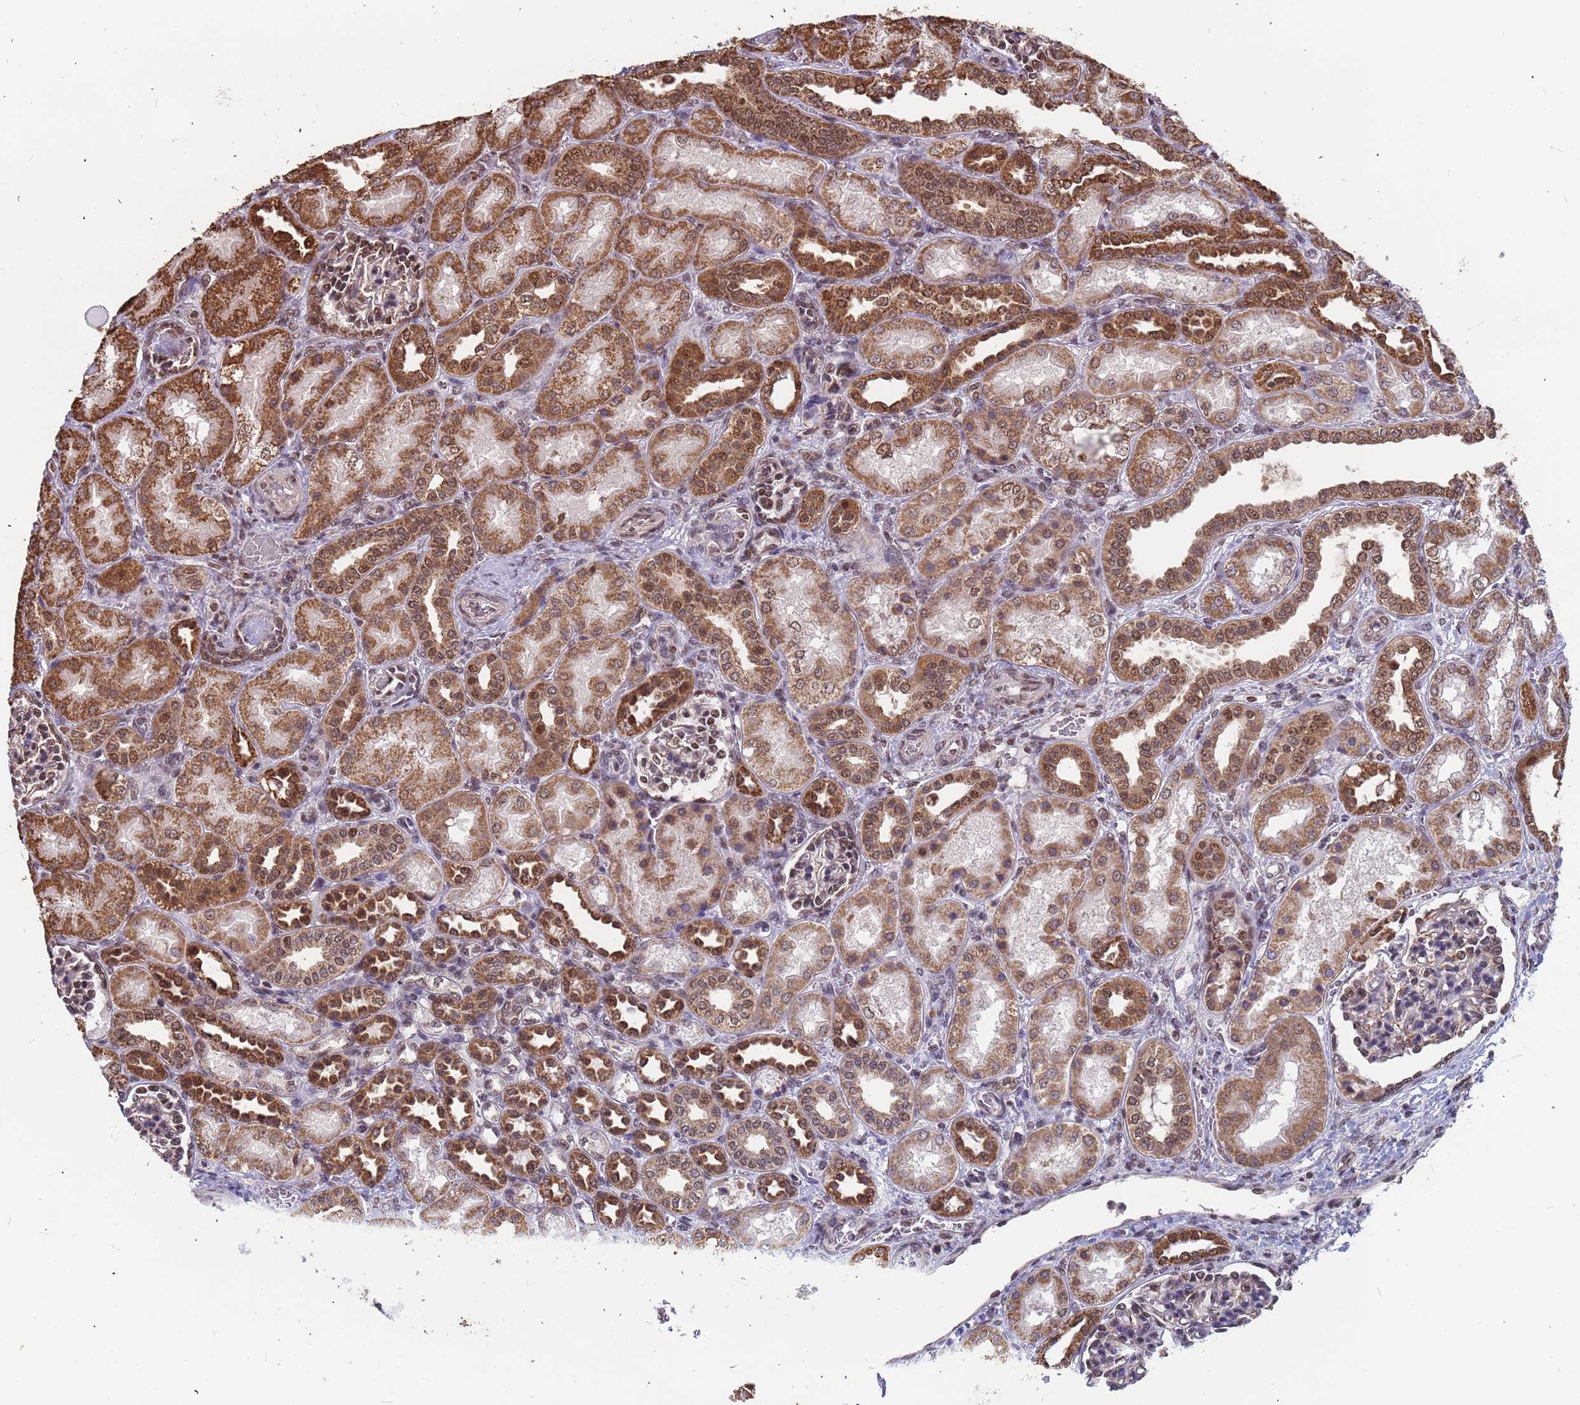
{"staining": {"intensity": "moderate", "quantity": "<25%", "location": "cytoplasmic/membranous,nuclear"}, "tissue": "kidney", "cell_type": "Cells in glomeruli", "image_type": "normal", "snomed": [{"axis": "morphology", "description": "Normal tissue, NOS"}, {"axis": "morphology", "description": "Neoplasm, malignant, NOS"}, {"axis": "topography", "description": "Kidney"}], "caption": "Moderate cytoplasmic/membranous,nuclear positivity for a protein is appreciated in about <25% of cells in glomeruli of normal kidney using IHC.", "gene": "DENND2B", "patient": {"sex": "female", "age": 1}}